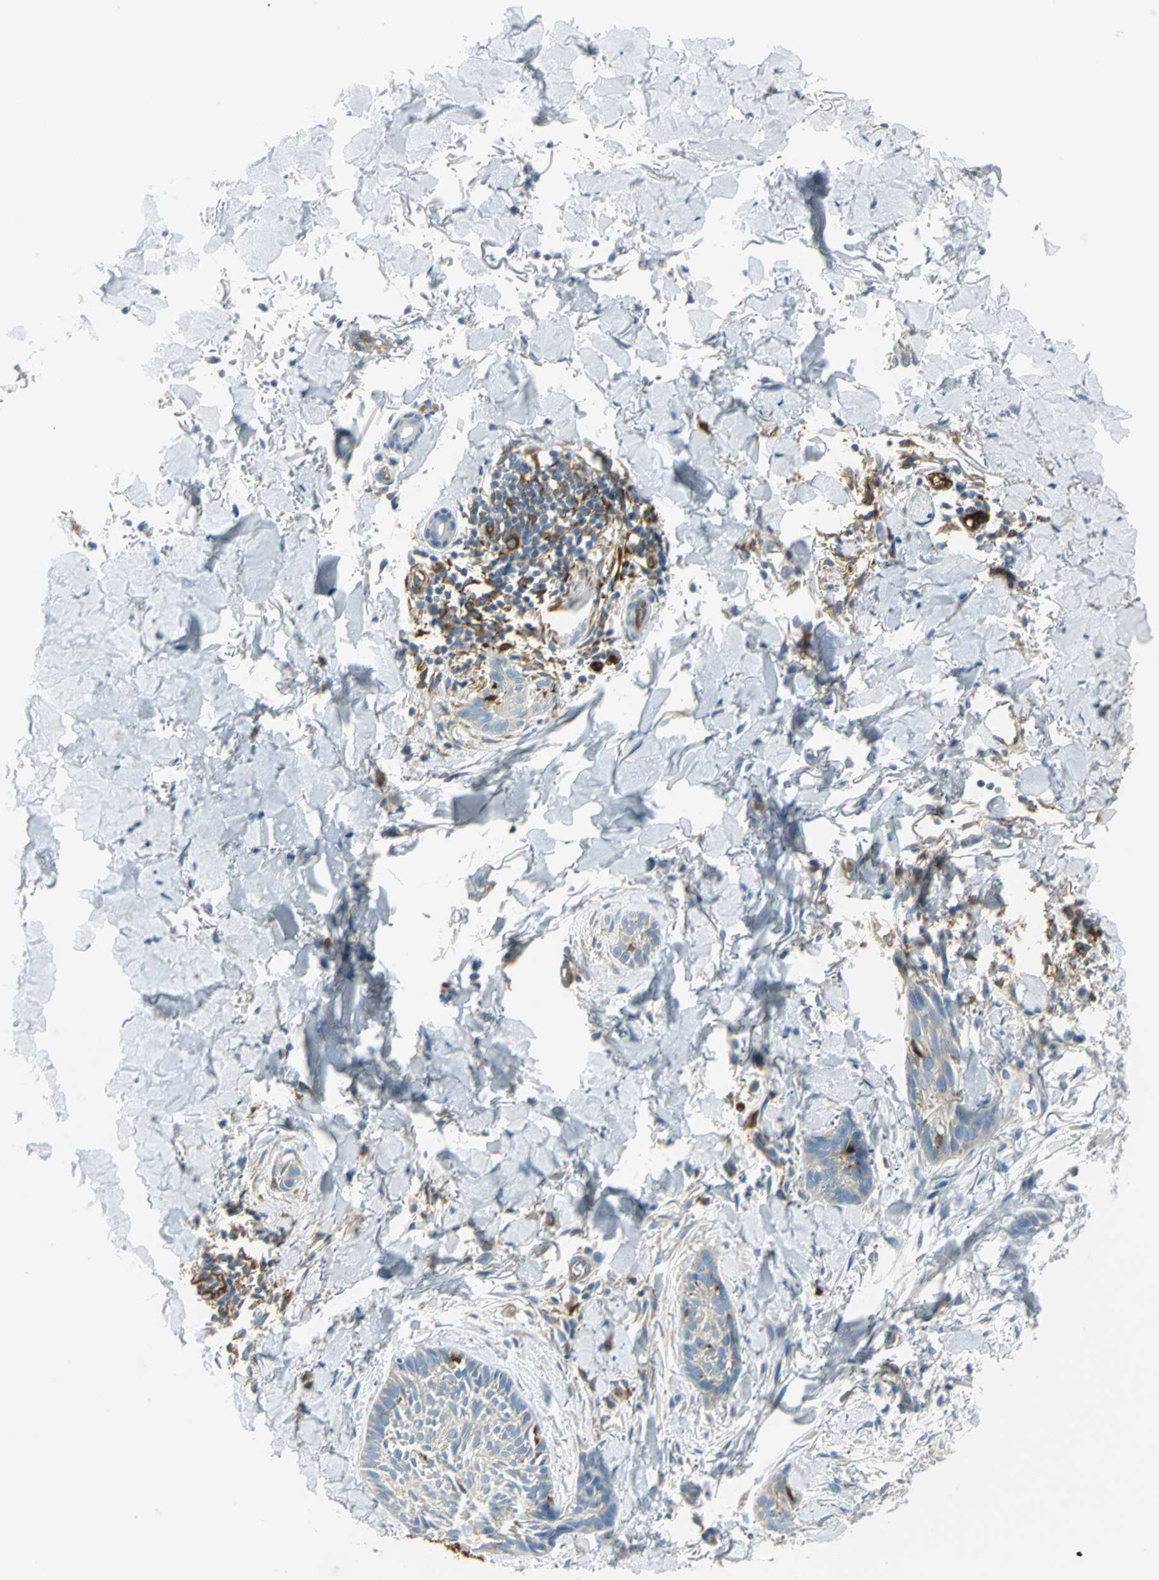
{"staining": {"intensity": "weak", "quantity": "25%-75%", "location": "cytoplasmic/membranous"}, "tissue": "skin cancer", "cell_type": "Tumor cells", "image_type": "cancer", "snomed": [{"axis": "morphology", "description": "Normal tissue, NOS"}, {"axis": "morphology", "description": "Basal cell carcinoma"}, {"axis": "topography", "description": "Skin"}], "caption": "Weak cytoplasmic/membranous expression is present in approximately 25%-75% of tumor cells in skin basal cell carcinoma. The protein is stained brown, and the nuclei are stained in blue (DAB (3,3'-diaminobenzidine) IHC with brightfield microscopy, high magnification).", "gene": "WARS1", "patient": {"sex": "male", "age": 71}}